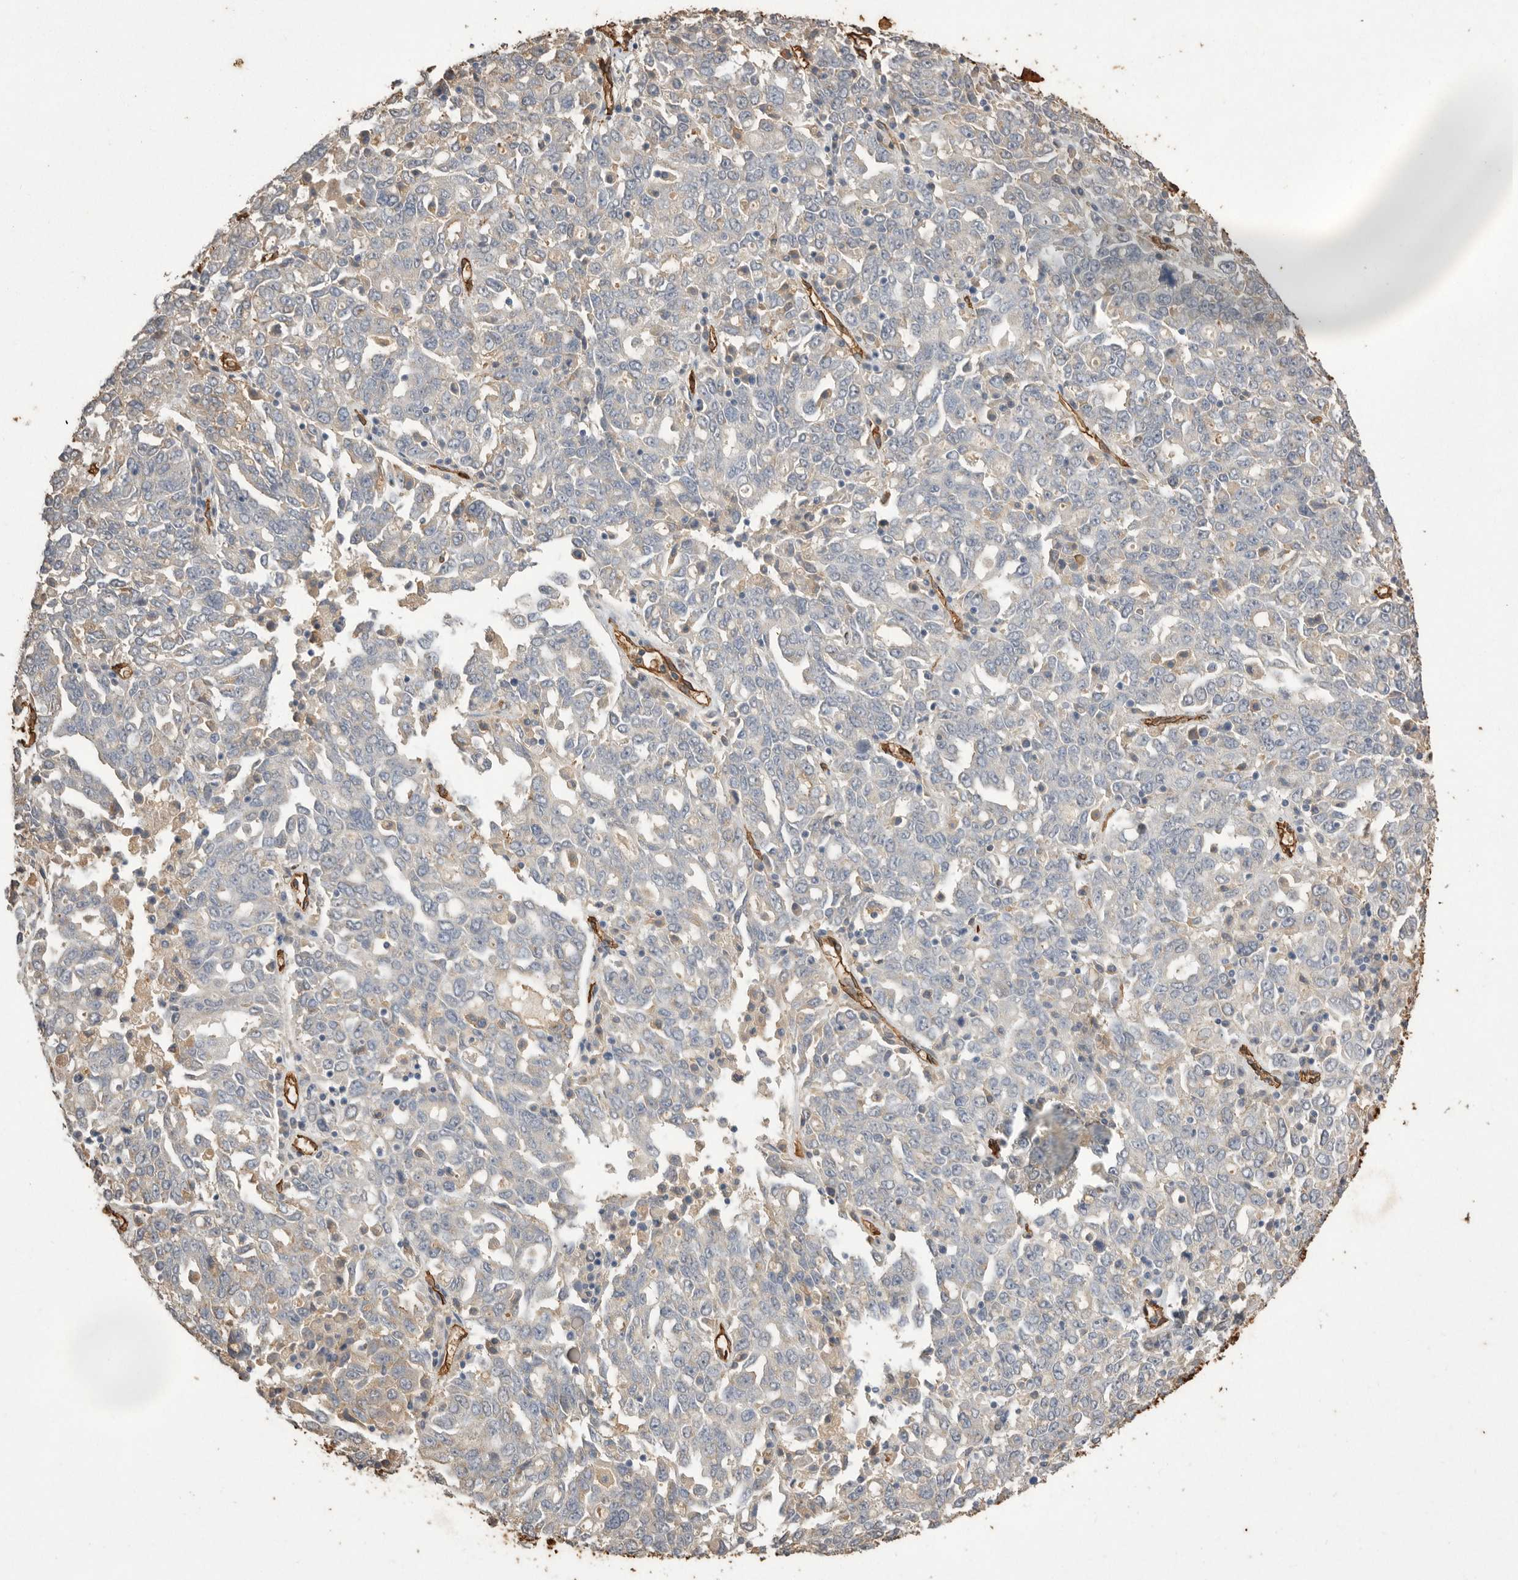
{"staining": {"intensity": "negative", "quantity": "none", "location": "none"}, "tissue": "ovarian cancer", "cell_type": "Tumor cells", "image_type": "cancer", "snomed": [{"axis": "morphology", "description": "Carcinoma, endometroid"}, {"axis": "topography", "description": "Ovary"}], "caption": "Immunohistochemical staining of human ovarian endometroid carcinoma reveals no significant staining in tumor cells.", "gene": "IL27", "patient": {"sex": "female", "age": 62}}